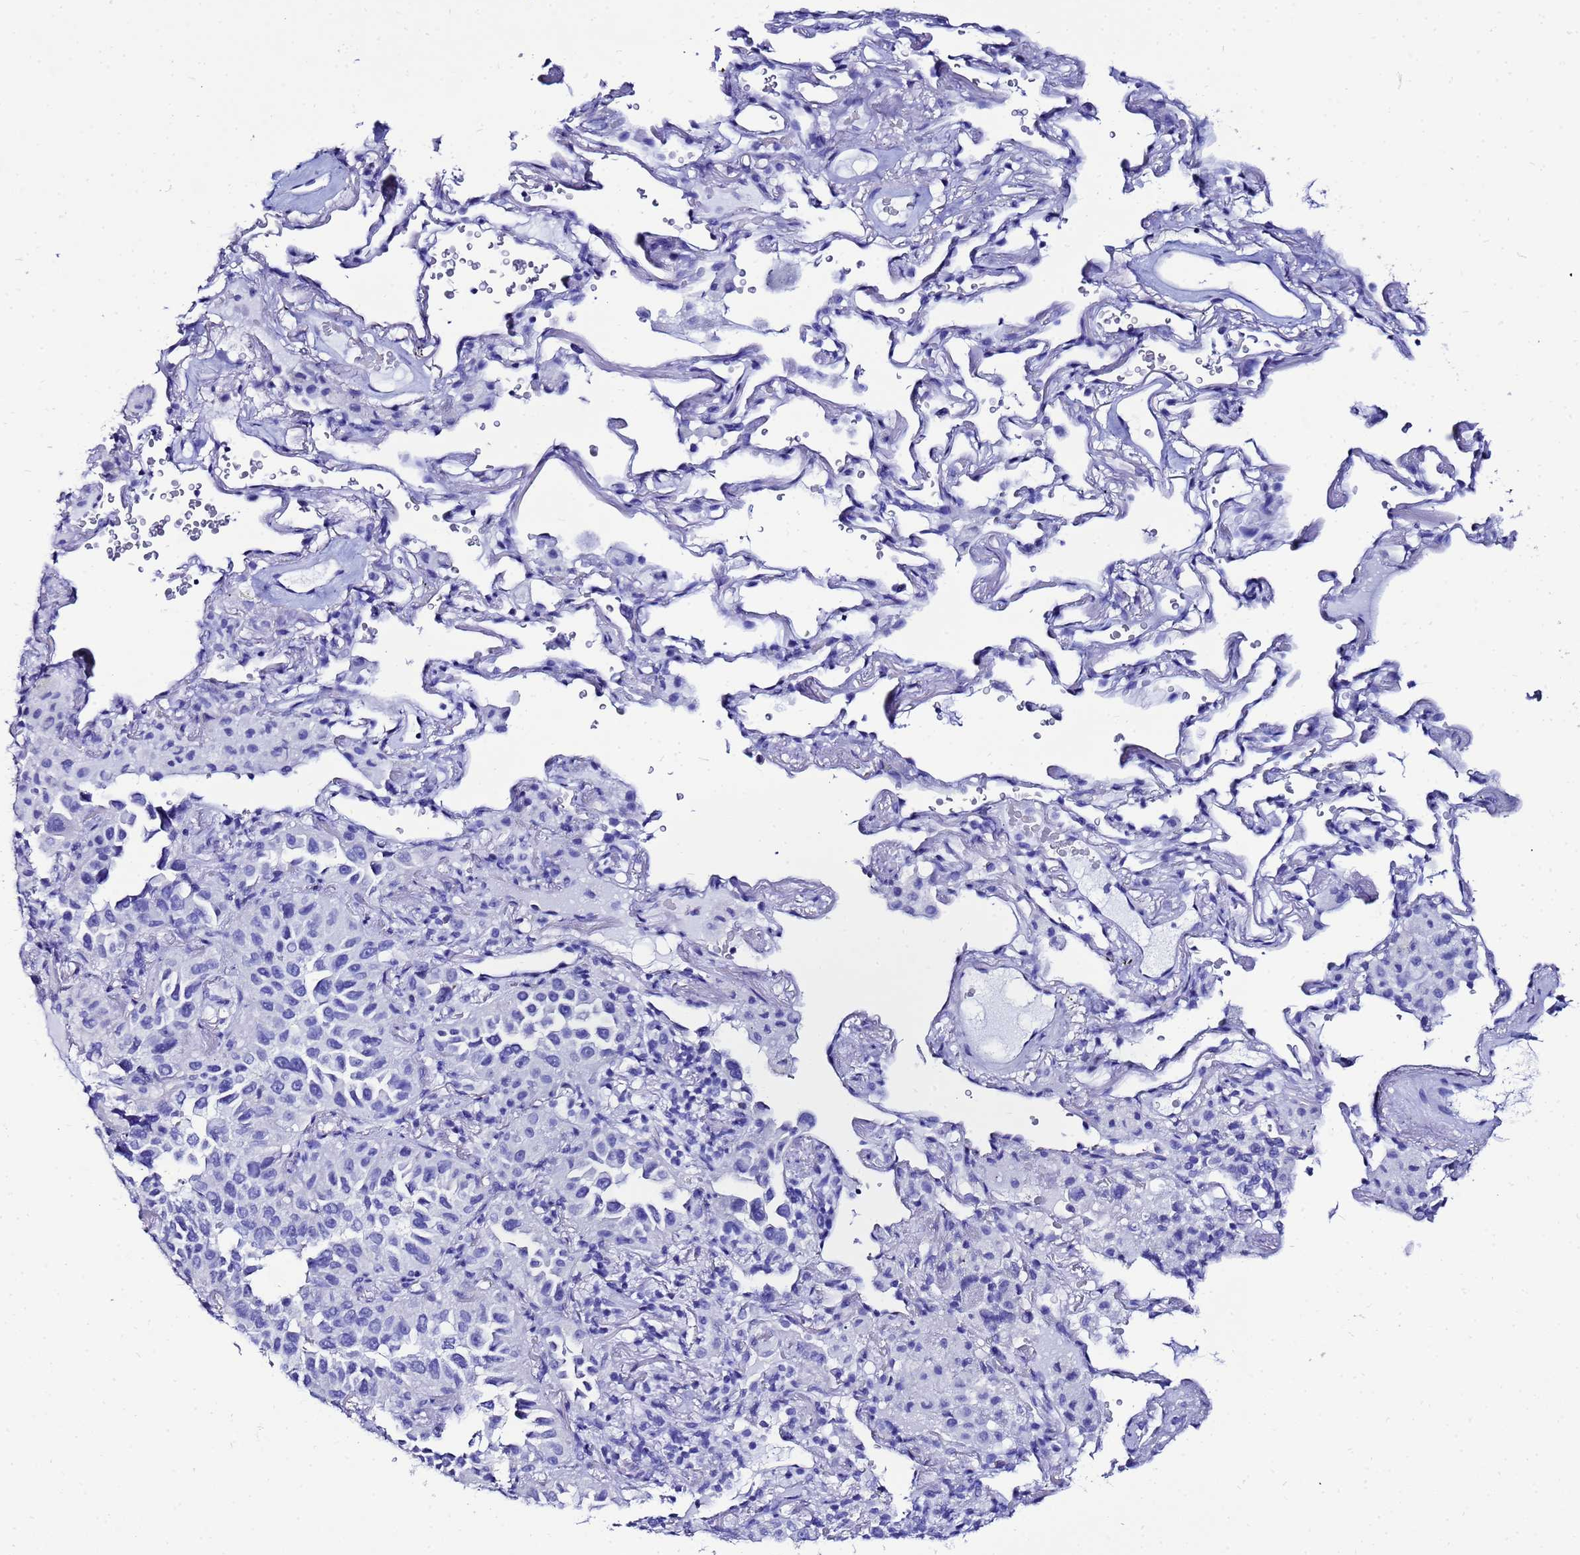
{"staining": {"intensity": "negative", "quantity": "none", "location": "none"}, "tissue": "lung cancer", "cell_type": "Tumor cells", "image_type": "cancer", "snomed": [{"axis": "morphology", "description": "Adenocarcinoma, NOS"}, {"axis": "topography", "description": "Lung"}], "caption": "Immunohistochemistry (IHC) image of lung adenocarcinoma stained for a protein (brown), which exhibits no staining in tumor cells.", "gene": "LIPF", "patient": {"sex": "female", "age": 69}}